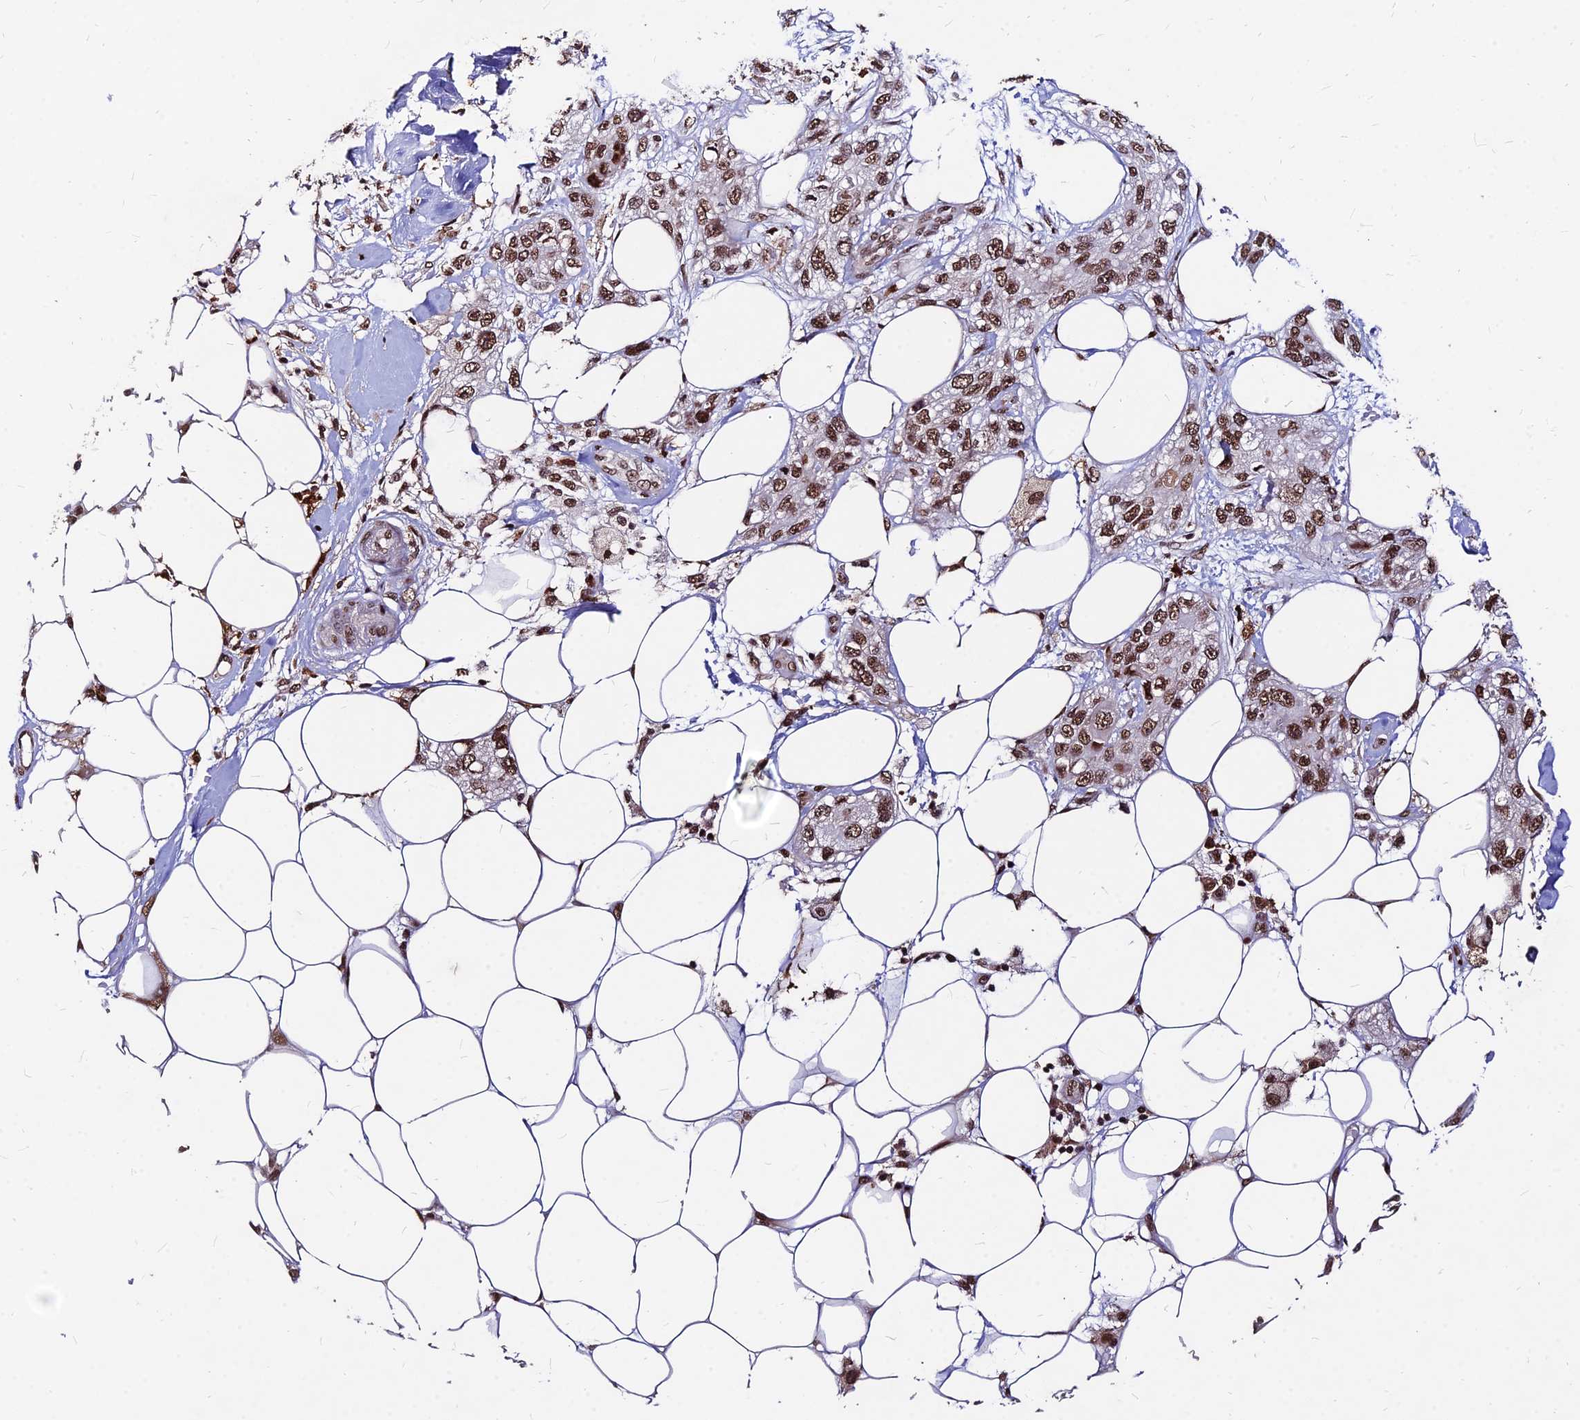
{"staining": {"intensity": "strong", "quantity": ">75%", "location": "nuclear"}, "tissue": "skin cancer", "cell_type": "Tumor cells", "image_type": "cancer", "snomed": [{"axis": "morphology", "description": "Normal tissue, NOS"}, {"axis": "morphology", "description": "Squamous cell carcinoma, NOS"}, {"axis": "topography", "description": "Skin"}], "caption": "Immunohistochemistry (IHC) (DAB (3,3'-diaminobenzidine)) staining of skin cancer (squamous cell carcinoma) displays strong nuclear protein staining in approximately >75% of tumor cells.", "gene": "ZBED4", "patient": {"sex": "male", "age": 72}}